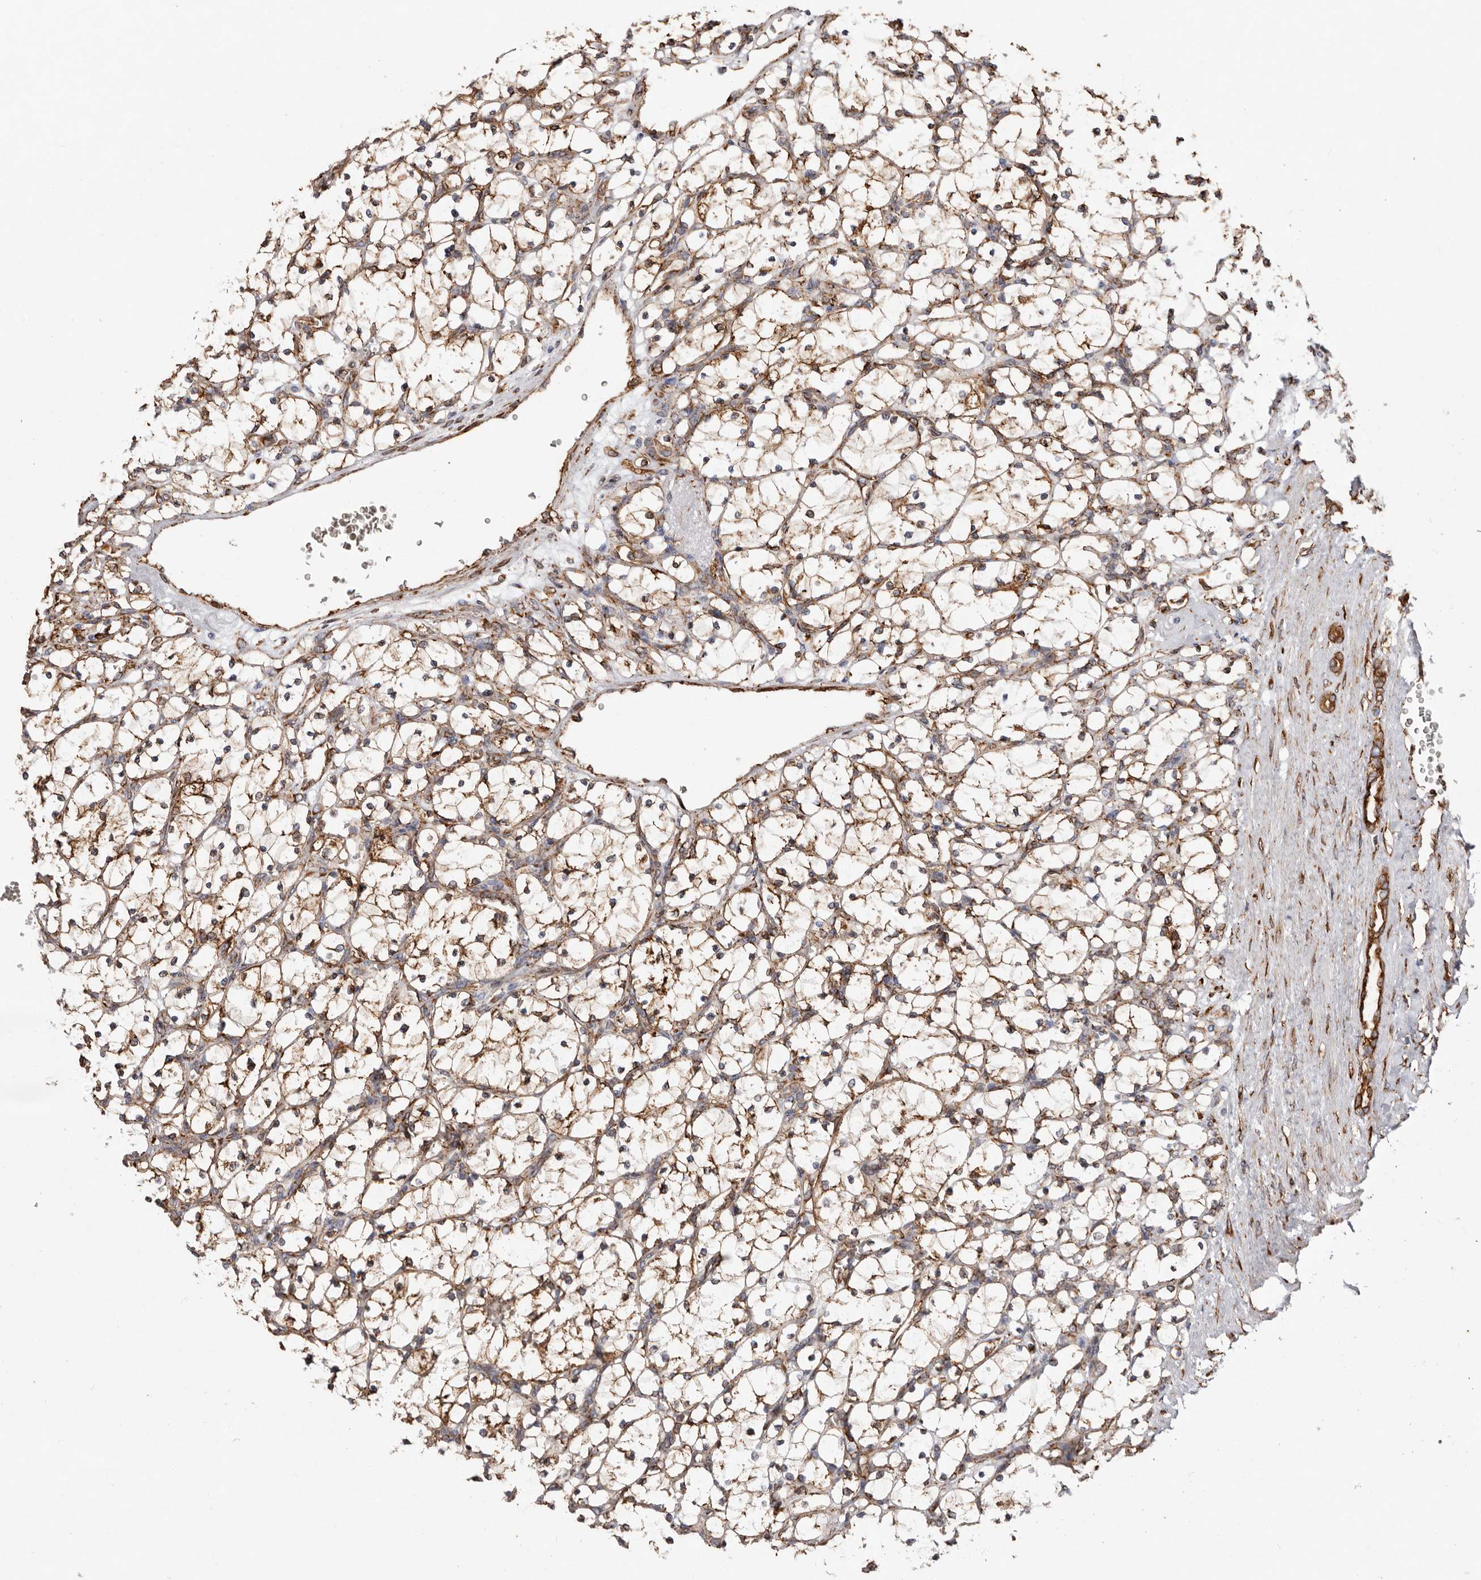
{"staining": {"intensity": "moderate", "quantity": ">75%", "location": "cytoplasmic/membranous"}, "tissue": "renal cancer", "cell_type": "Tumor cells", "image_type": "cancer", "snomed": [{"axis": "morphology", "description": "Adenocarcinoma, NOS"}, {"axis": "topography", "description": "Kidney"}], "caption": "Human renal cancer stained with a protein marker demonstrates moderate staining in tumor cells.", "gene": "SEMA3E", "patient": {"sex": "female", "age": 69}}